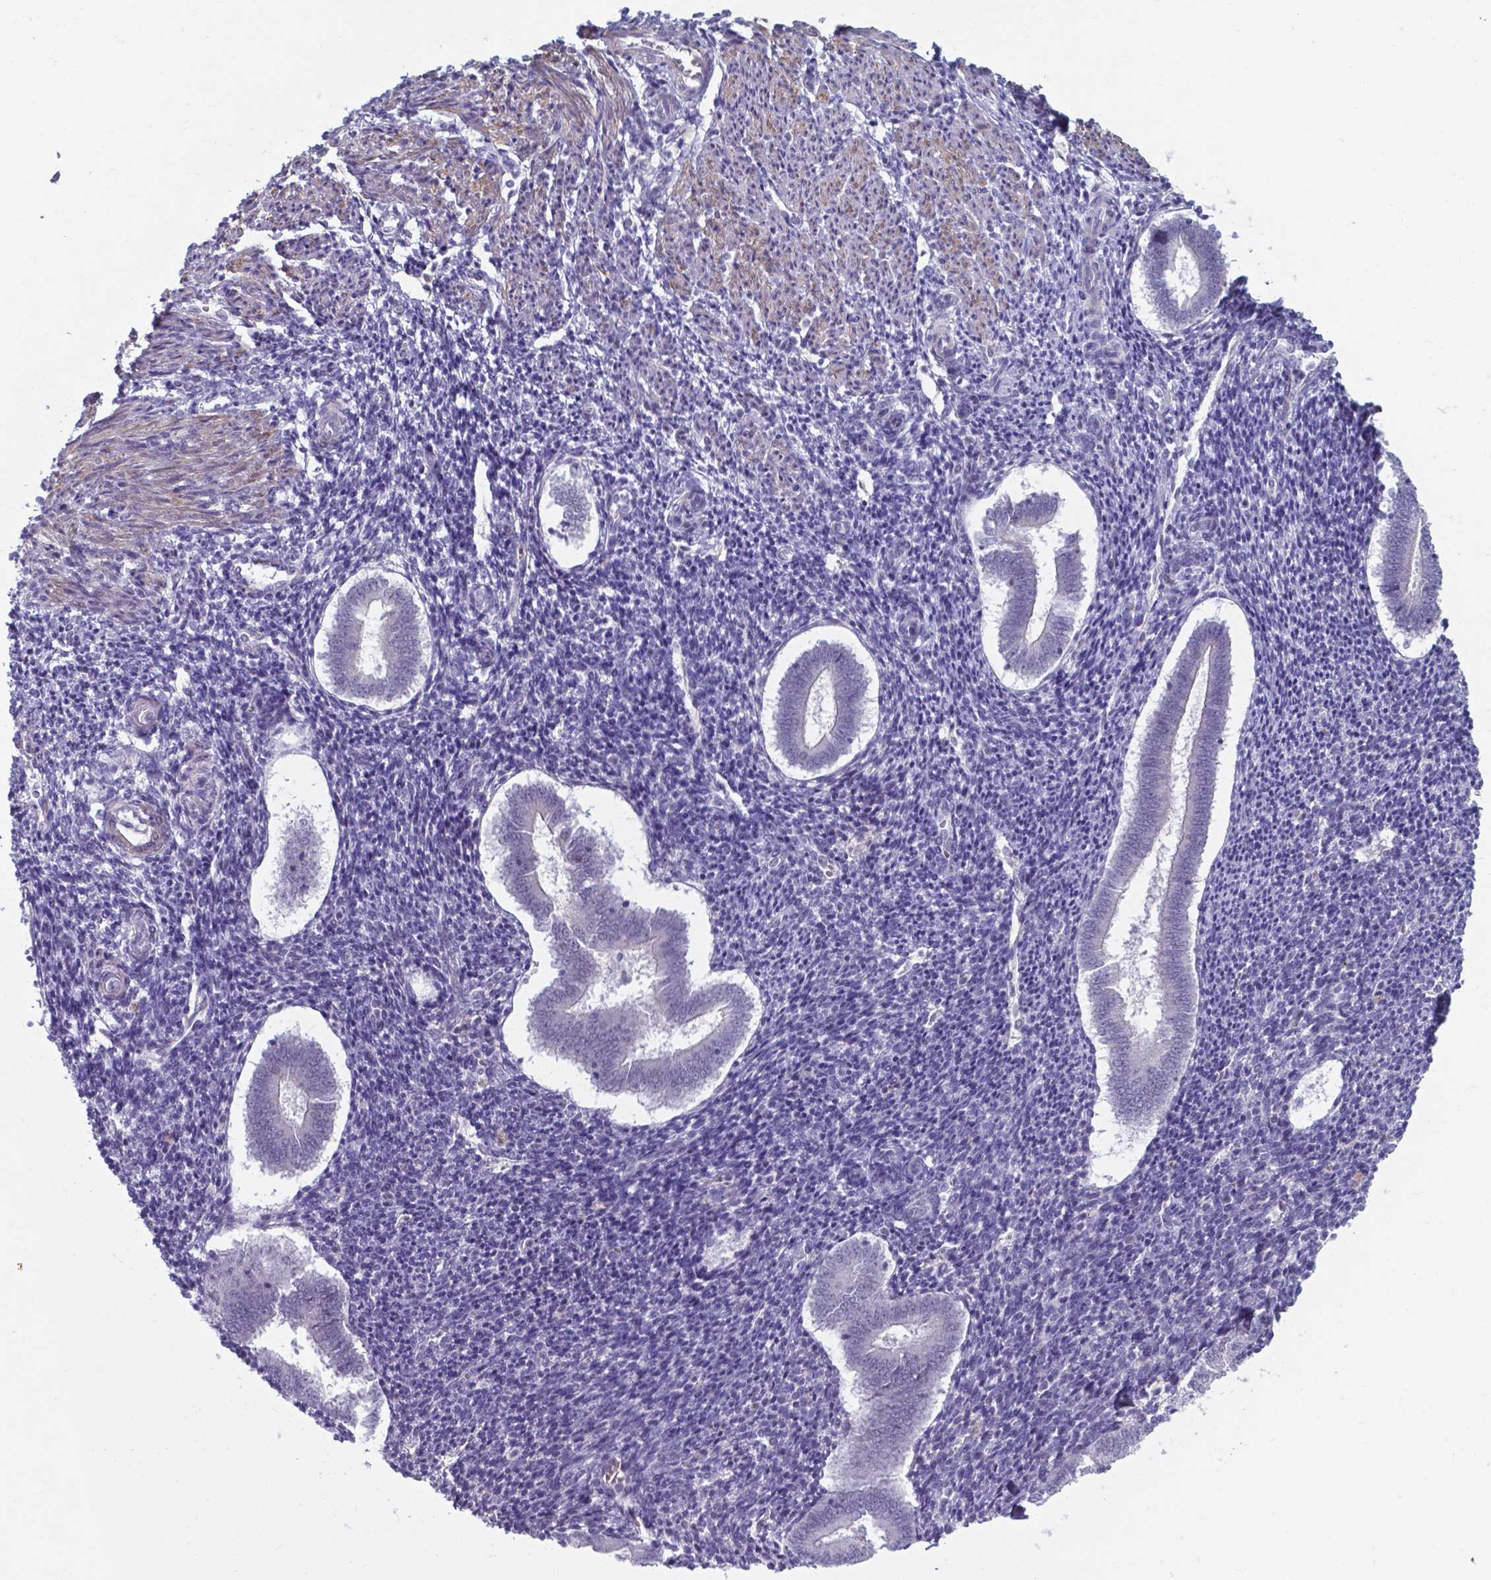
{"staining": {"intensity": "negative", "quantity": "none", "location": "none"}, "tissue": "endometrium", "cell_type": "Cells in endometrial stroma", "image_type": "normal", "snomed": [{"axis": "morphology", "description": "Normal tissue, NOS"}, {"axis": "topography", "description": "Endometrium"}], "caption": "High power microscopy micrograph of an IHC image of unremarkable endometrium, revealing no significant expression in cells in endometrial stroma. (DAB immunohistochemistry with hematoxylin counter stain).", "gene": "AP5B1", "patient": {"sex": "female", "age": 25}}